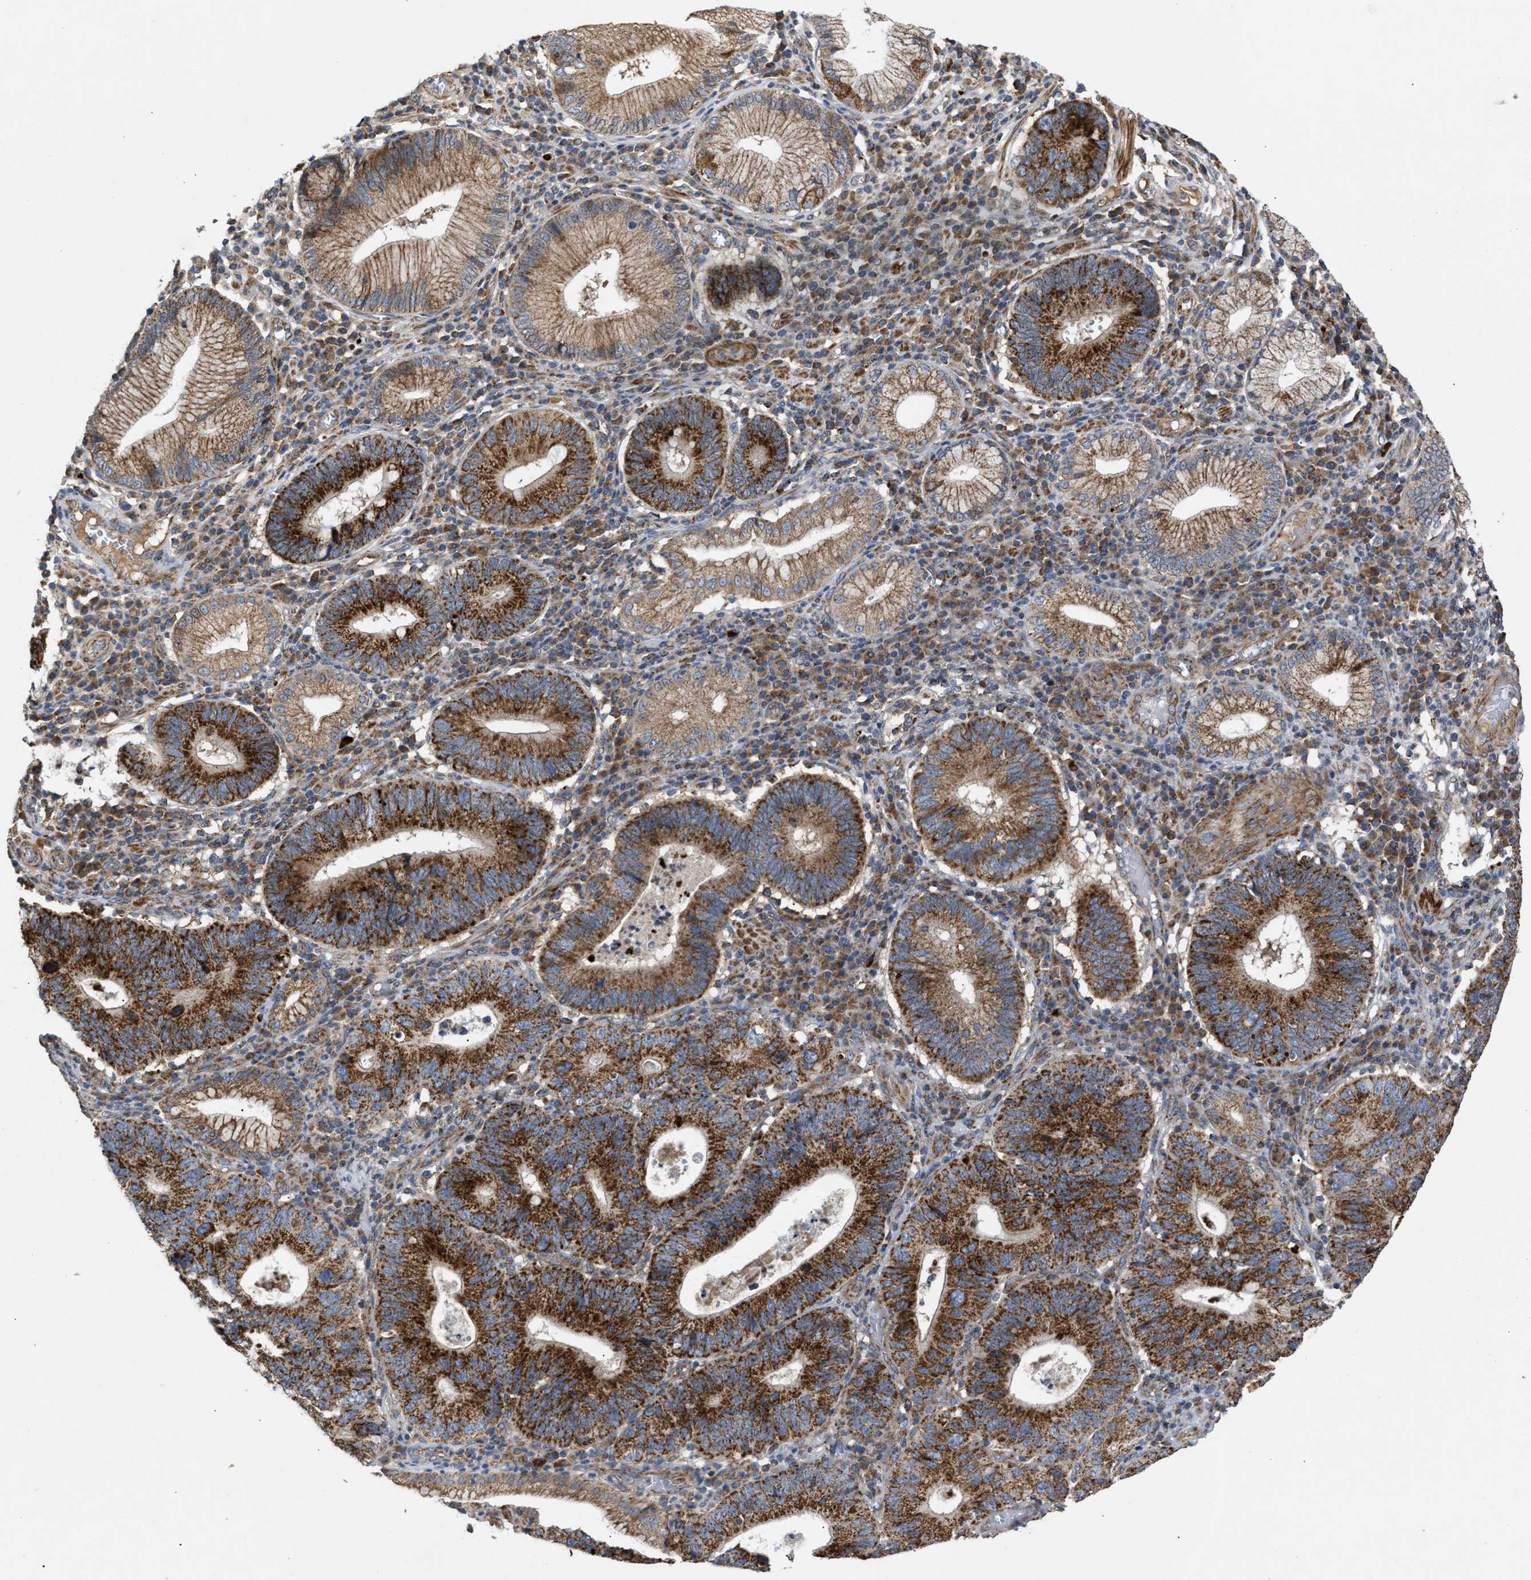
{"staining": {"intensity": "strong", "quantity": ">75%", "location": "cytoplasmic/membranous"}, "tissue": "stomach cancer", "cell_type": "Tumor cells", "image_type": "cancer", "snomed": [{"axis": "morphology", "description": "Adenocarcinoma, NOS"}, {"axis": "topography", "description": "Stomach"}], "caption": "Human adenocarcinoma (stomach) stained with a protein marker reveals strong staining in tumor cells.", "gene": "TACO1", "patient": {"sex": "male", "age": 59}}